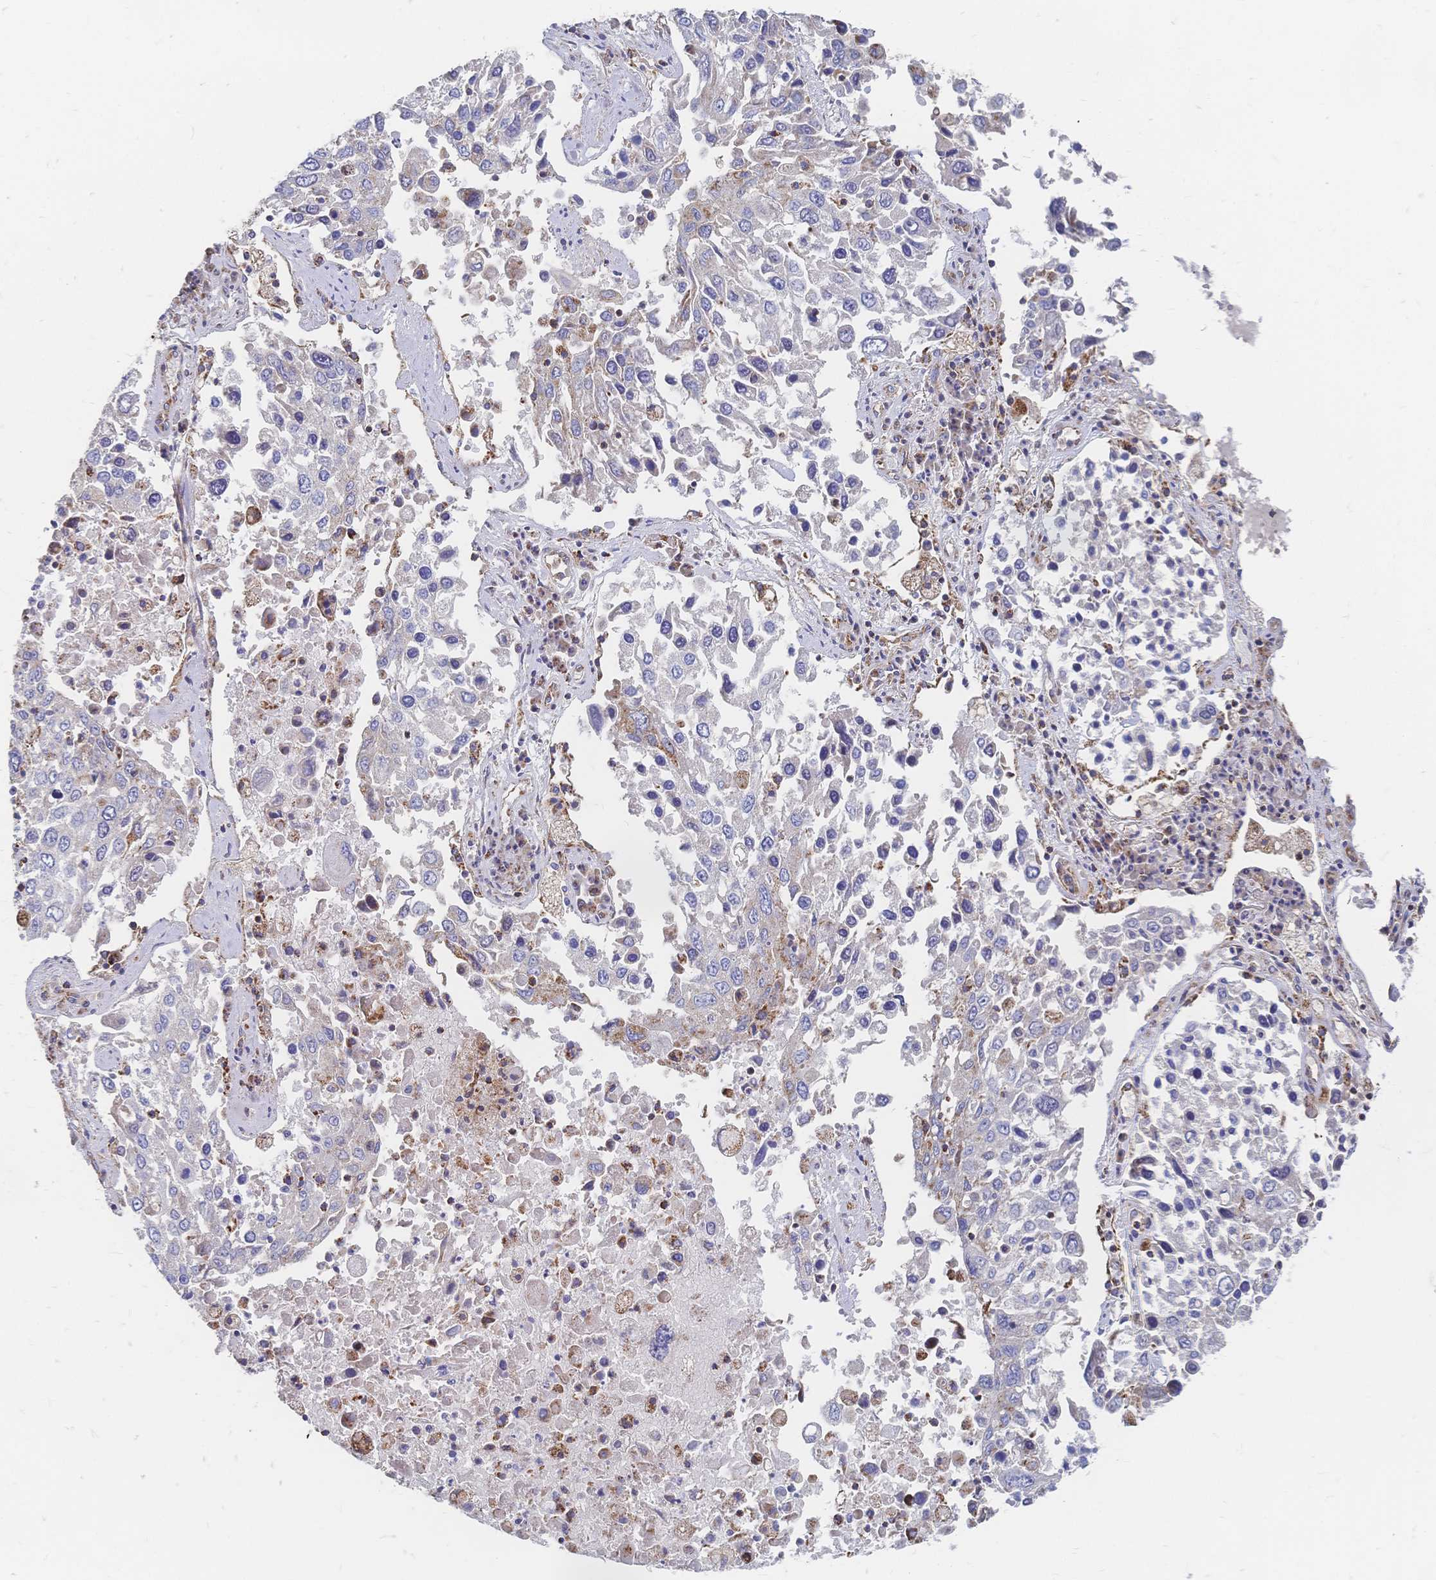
{"staining": {"intensity": "moderate", "quantity": "<25%", "location": "cytoplasmic/membranous"}, "tissue": "lung cancer", "cell_type": "Tumor cells", "image_type": "cancer", "snomed": [{"axis": "morphology", "description": "Squamous cell carcinoma, NOS"}, {"axis": "topography", "description": "Lung"}], "caption": "Protein expression by IHC reveals moderate cytoplasmic/membranous positivity in approximately <25% of tumor cells in lung squamous cell carcinoma.", "gene": "SORBS1", "patient": {"sex": "male", "age": 65}}